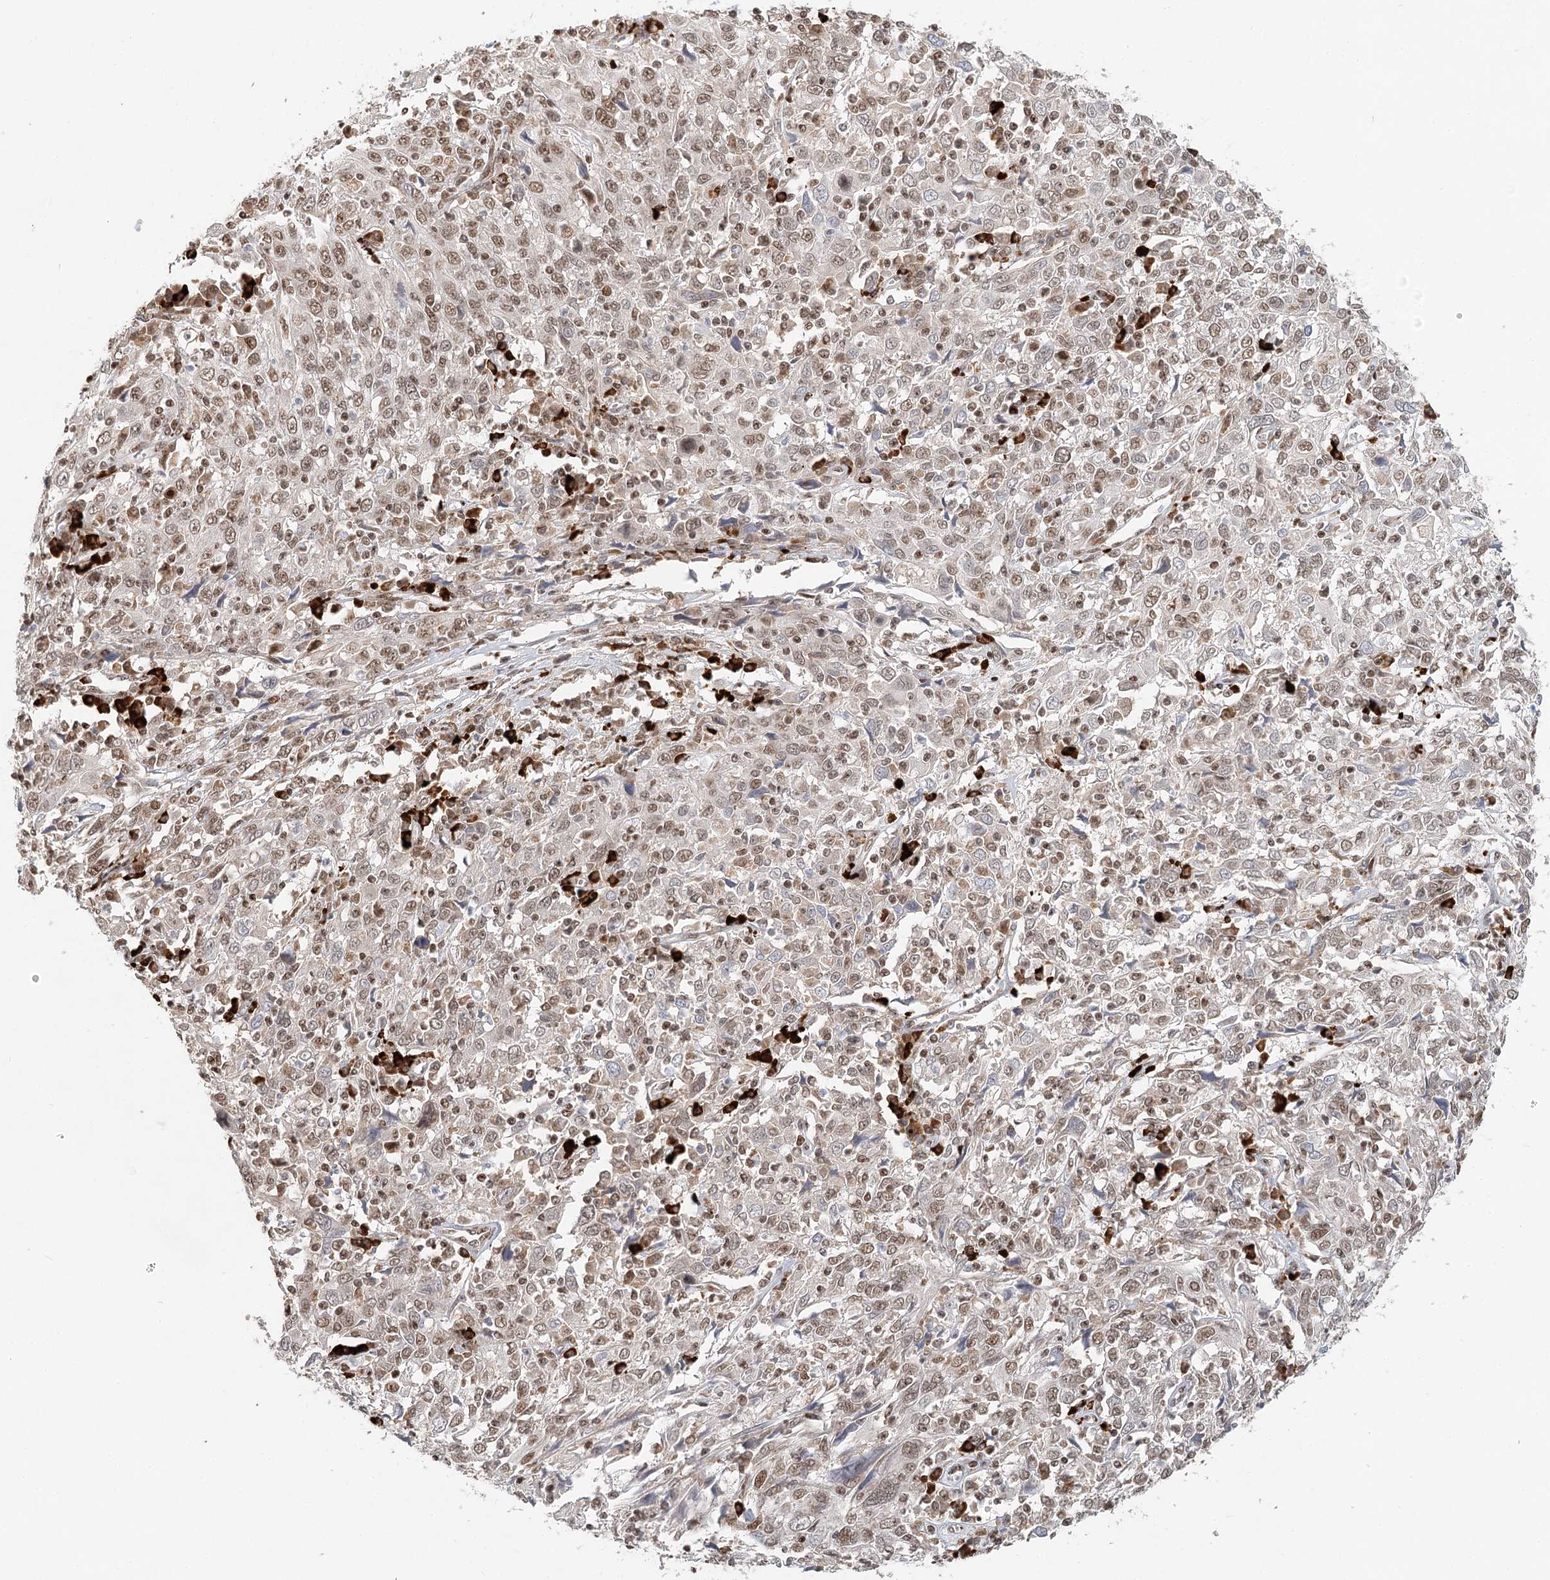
{"staining": {"intensity": "moderate", "quantity": ">75%", "location": "nuclear"}, "tissue": "cervical cancer", "cell_type": "Tumor cells", "image_type": "cancer", "snomed": [{"axis": "morphology", "description": "Squamous cell carcinoma, NOS"}, {"axis": "topography", "description": "Cervix"}], "caption": "IHC micrograph of human squamous cell carcinoma (cervical) stained for a protein (brown), which reveals medium levels of moderate nuclear staining in about >75% of tumor cells.", "gene": "BNIP5", "patient": {"sex": "female", "age": 46}}